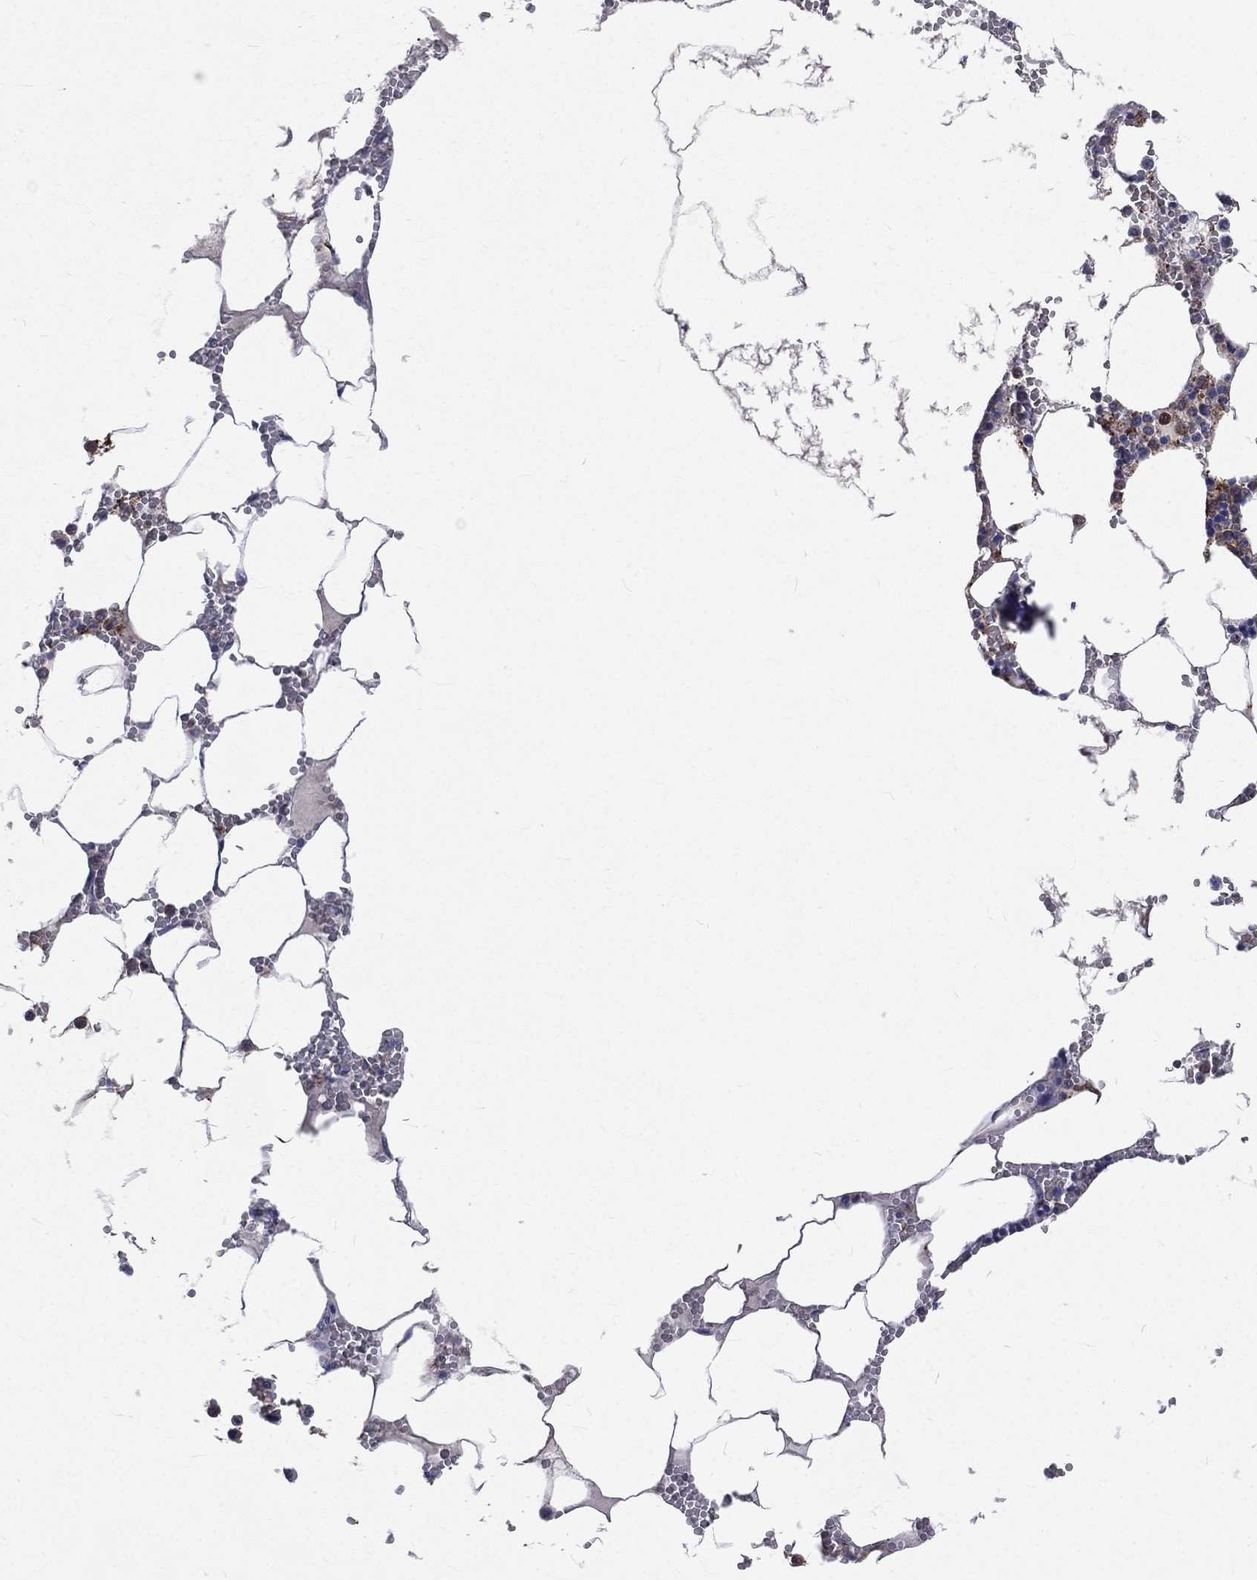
{"staining": {"intensity": "moderate", "quantity": "<25%", "location": "cytoplasmic/membranous"}, "tissue": "bone marrow", "cell_type": "Hematopoietic cells", "image_type": "normal", "snomed": [{"axis": "morphology", "description": "Normal tissue, NOS"}, {"axis": "topography", "description": "Bone marrow"}], "caption": "This photomicrograph displays benign bone marrow stained with immunohistochemistry to label a protein in brown. The cytoplasmic/membranous of hematopoietic cells show moderate positivity for the protein. Nuclei are counter-stained blue.", "gene": "BASP1", "patient": {"sex": "female", "age": 64}}